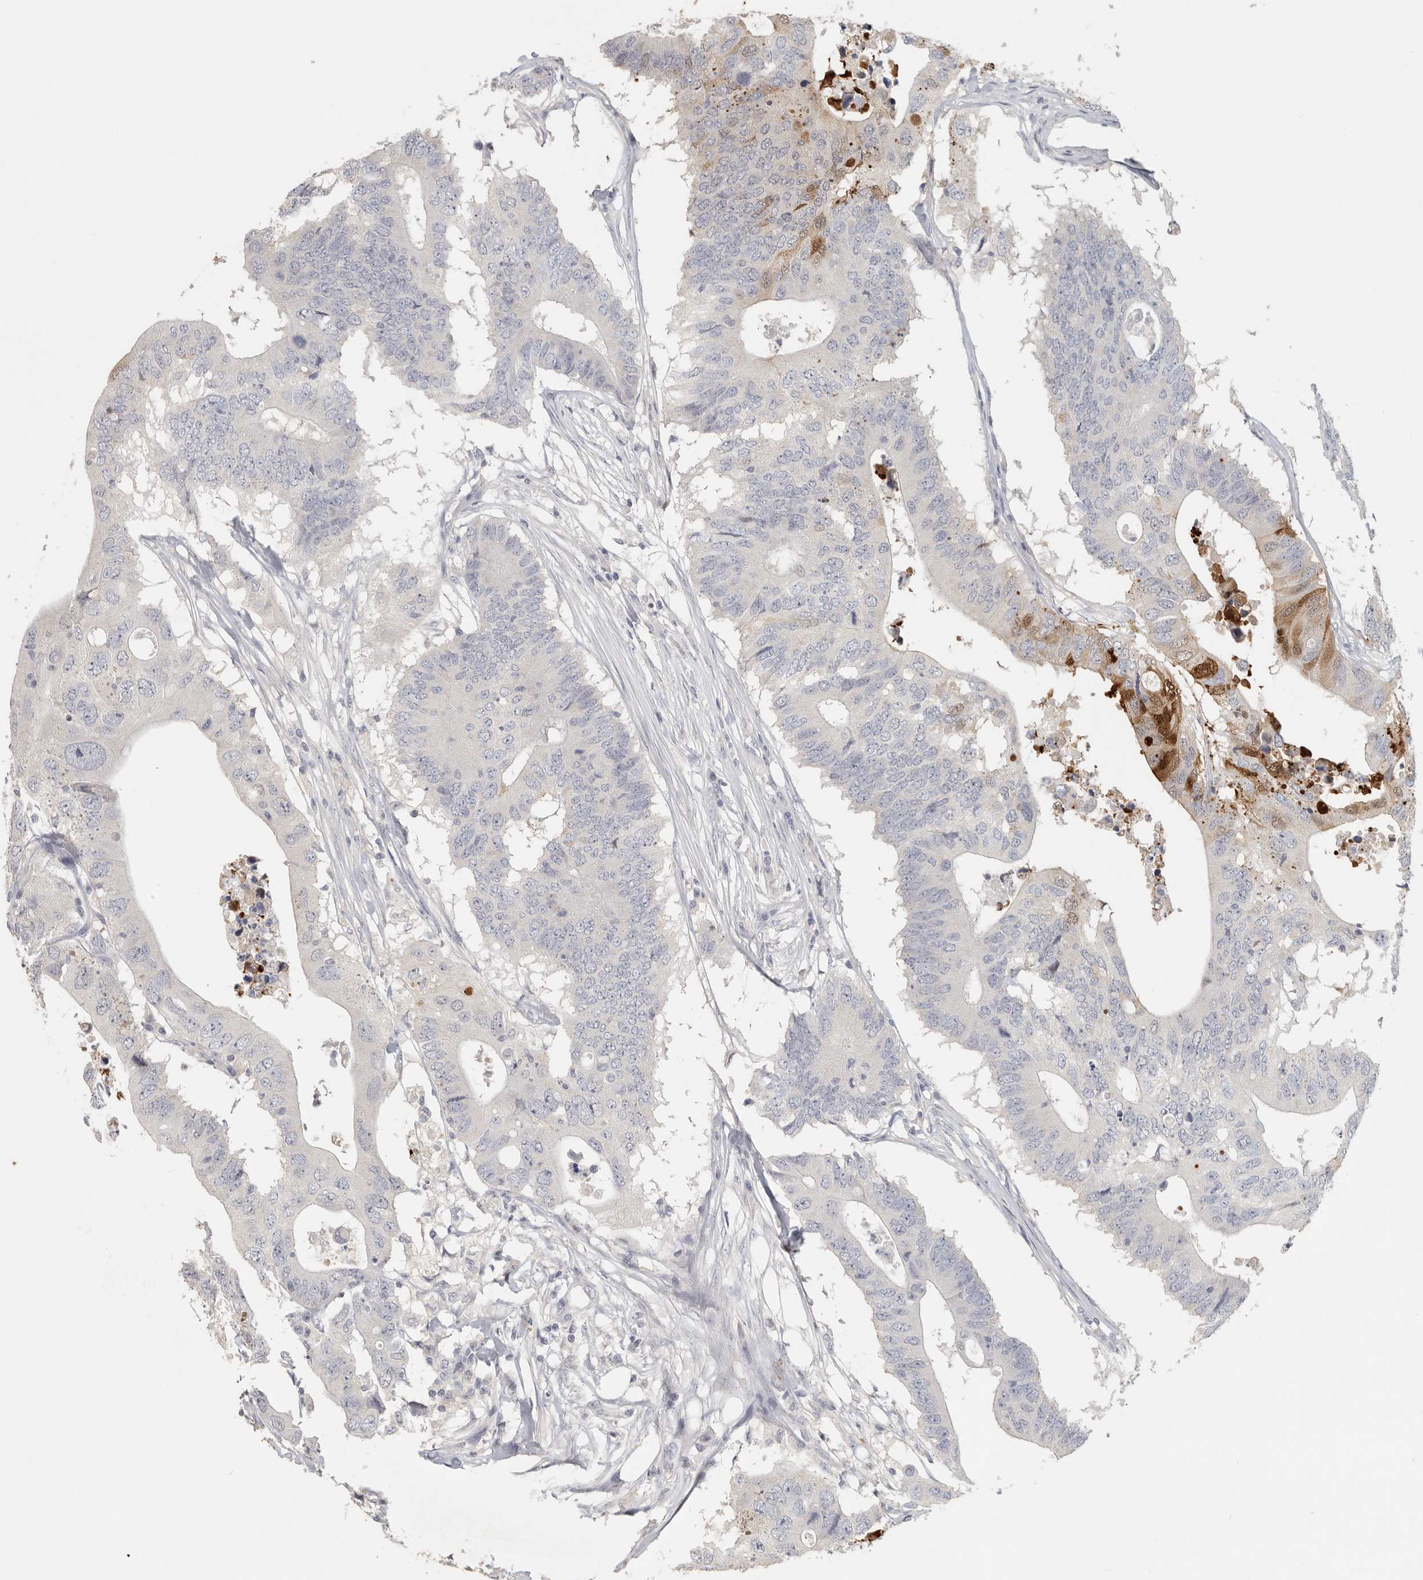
{"staining": {"intensity": "moderate", "quantity": "<25%", "location": "cytoplasmic/membranous,nuclear"}, "tissue": "colorectal cancer", "cell_type": "Tumor cells", "image_type": "cancer", "snomed": [{"axis": "morphology", "description": "Adenocarcinoma, NOS"}, {"axis": "topography", "description": "Colon"}], "caption": "About <25% of tumor cells in colorectal cancer show moderate cytoplasmic/membranous and nuclear protein expression as visualized by brown immunohistochemical staining.", "gene": "DNAJC11", "patient": {"sex": "male", "age": 71}}